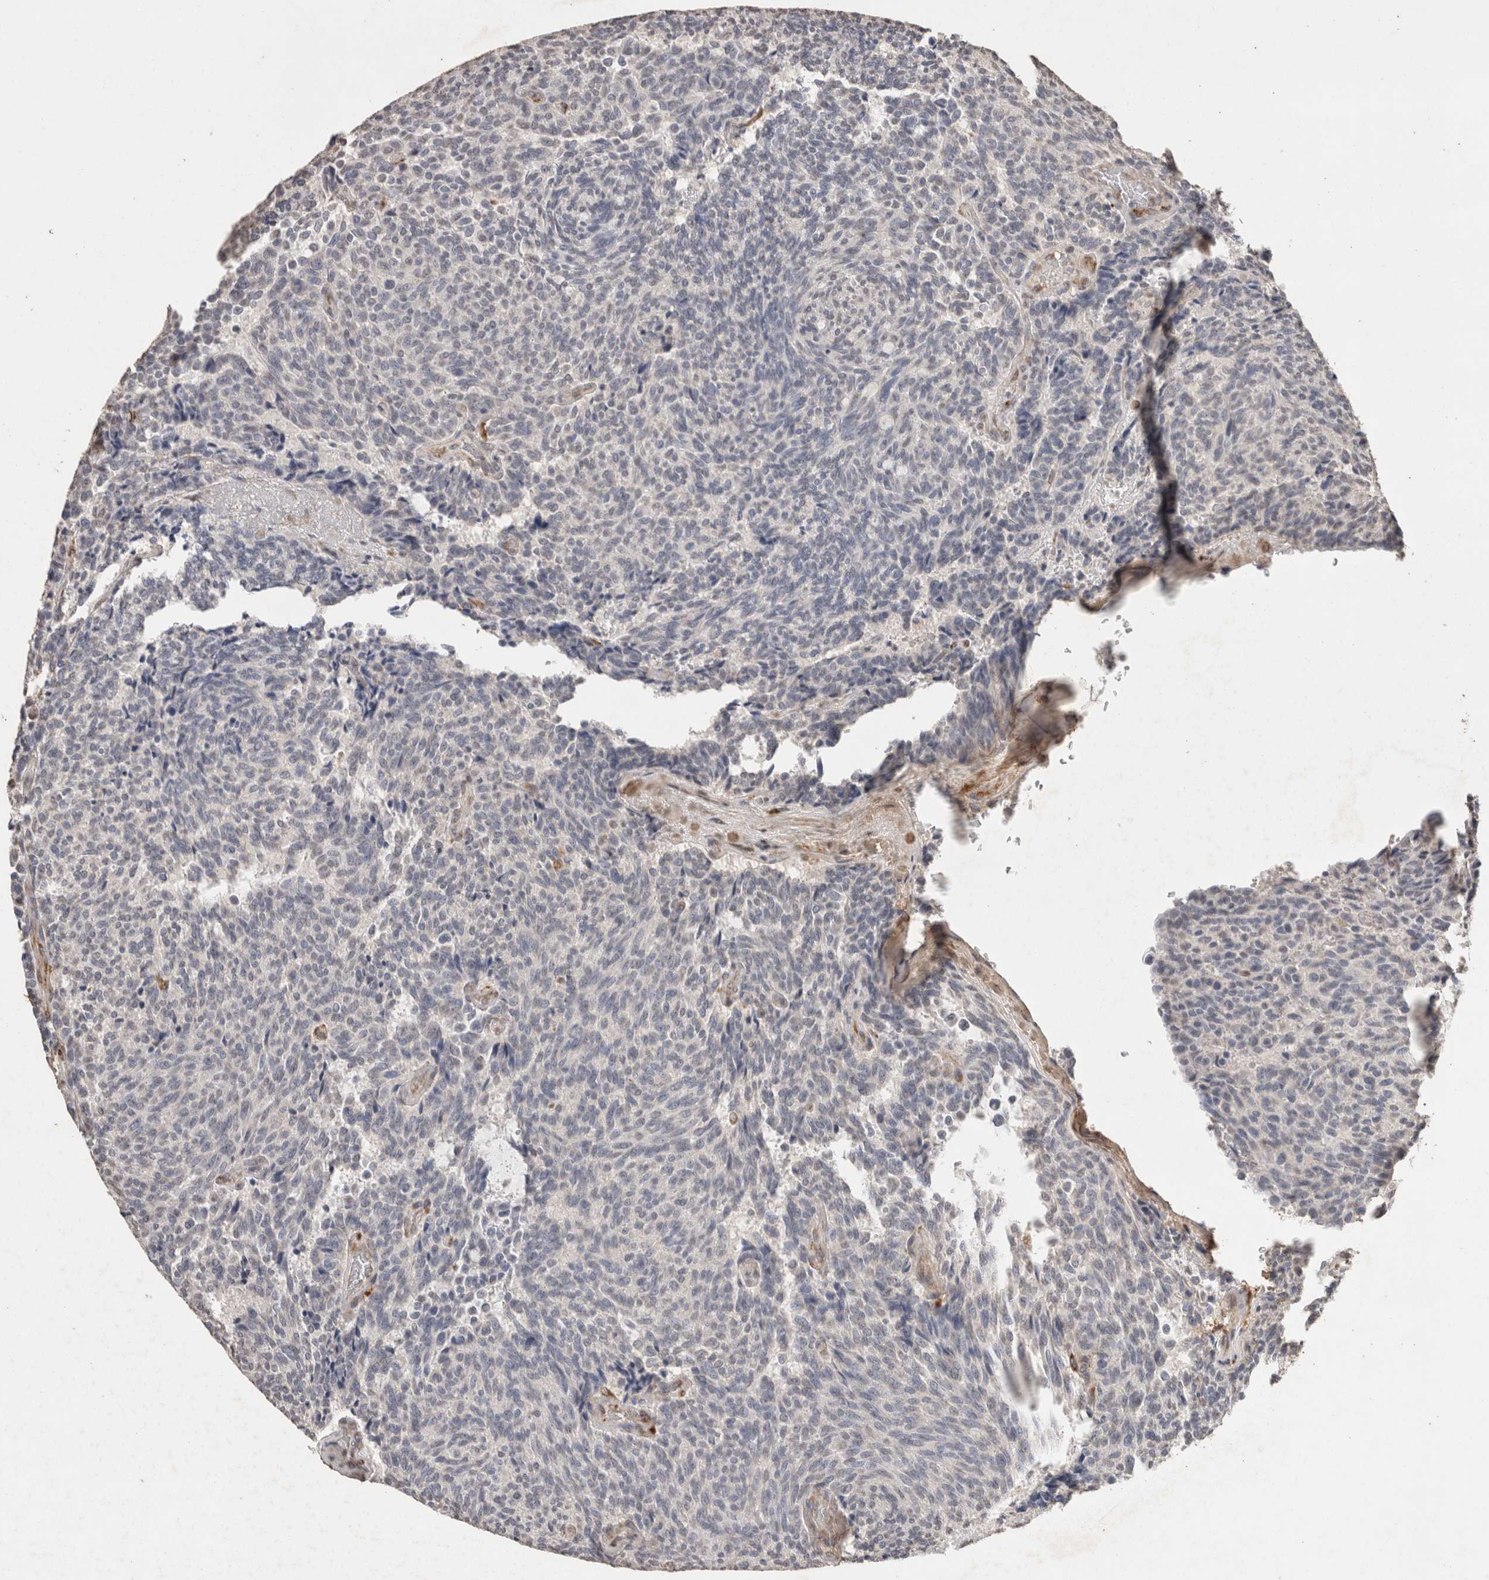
{"staining": {"intensity": "negative", "quantity": "none", "location": "none"}, "tissue": "carcinoid", "cell_type": "Tumor cells", "image_type": "cancer", "snomed": [{"axis": "morphology", "description": "Carcinoid, malignant, NOS"}, {"axis": "topography", "description": "Pancreas"}], "caption": "The IHC histopathology image has no significant expression in tumor cells of malignant carcinoid tissue.", "gene": "C1QTNF5", "patient": {"sex": "female", "age": 54}}